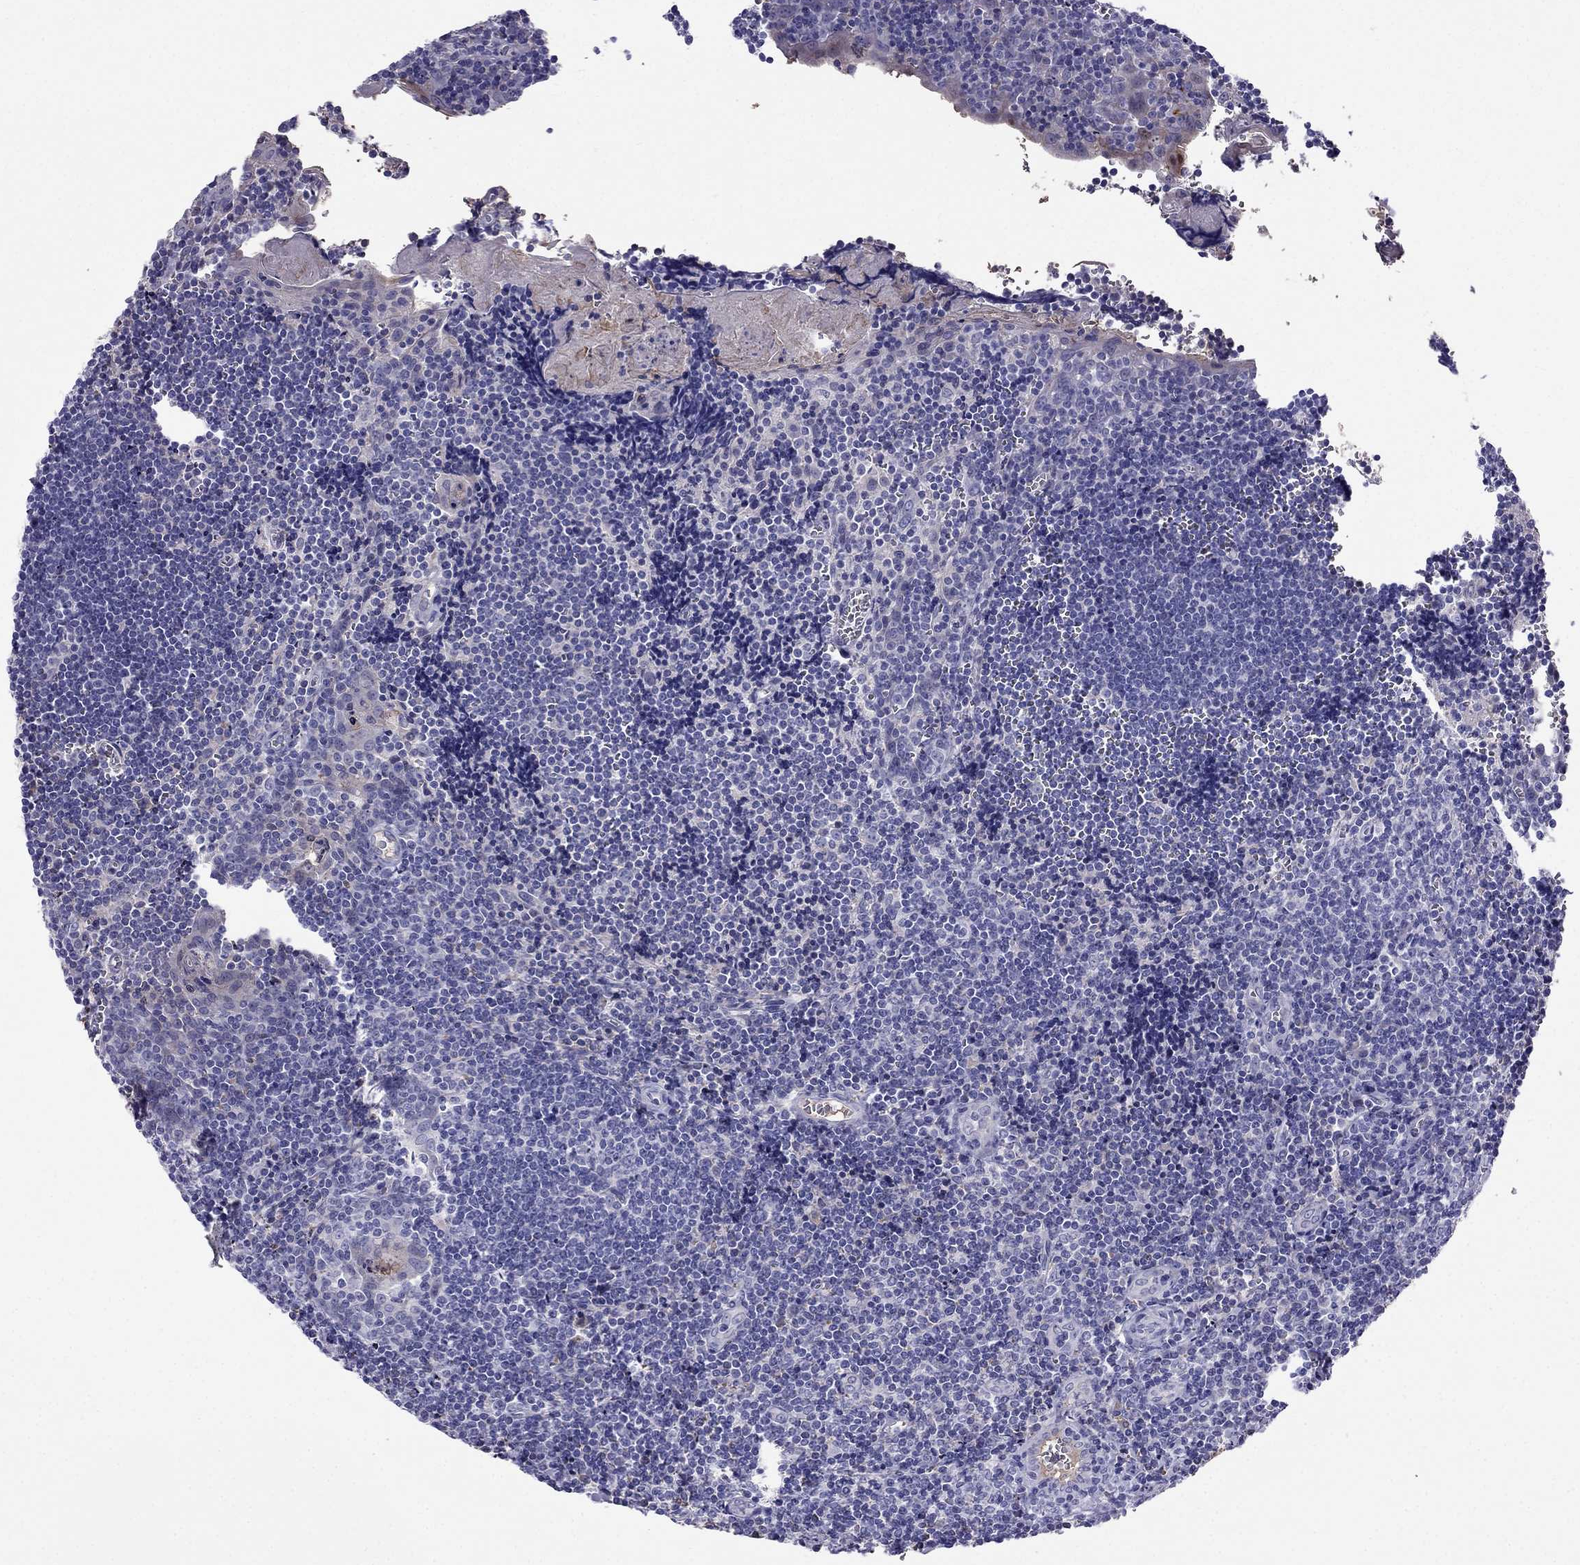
{"staining": {"intensity": "negative", "quantity": "none", "location": "none"}, "tissue": "tonsil", "cell_type": "Germinal center cells", "image_type": "normal", "snomed": [{"axis": "morphology", "description": "Normal tissue, NOS"}, {"axis": "morphology", "description": "Inflammation, NOS"}, {"axis": "topography", "description": "Tonsil"}], "caption": "Immunohistochemical staining of unremarkable human tonsil demonstrates no significant staining in germinal center cells. Brightfield microscopy of immunohistochemistry (IHC) stained with DAB (brown) and hematoxylin (blue), captured at high magnification.", "gene": "TBC1D21", "patient": {"sex": "female", "age": 31}}